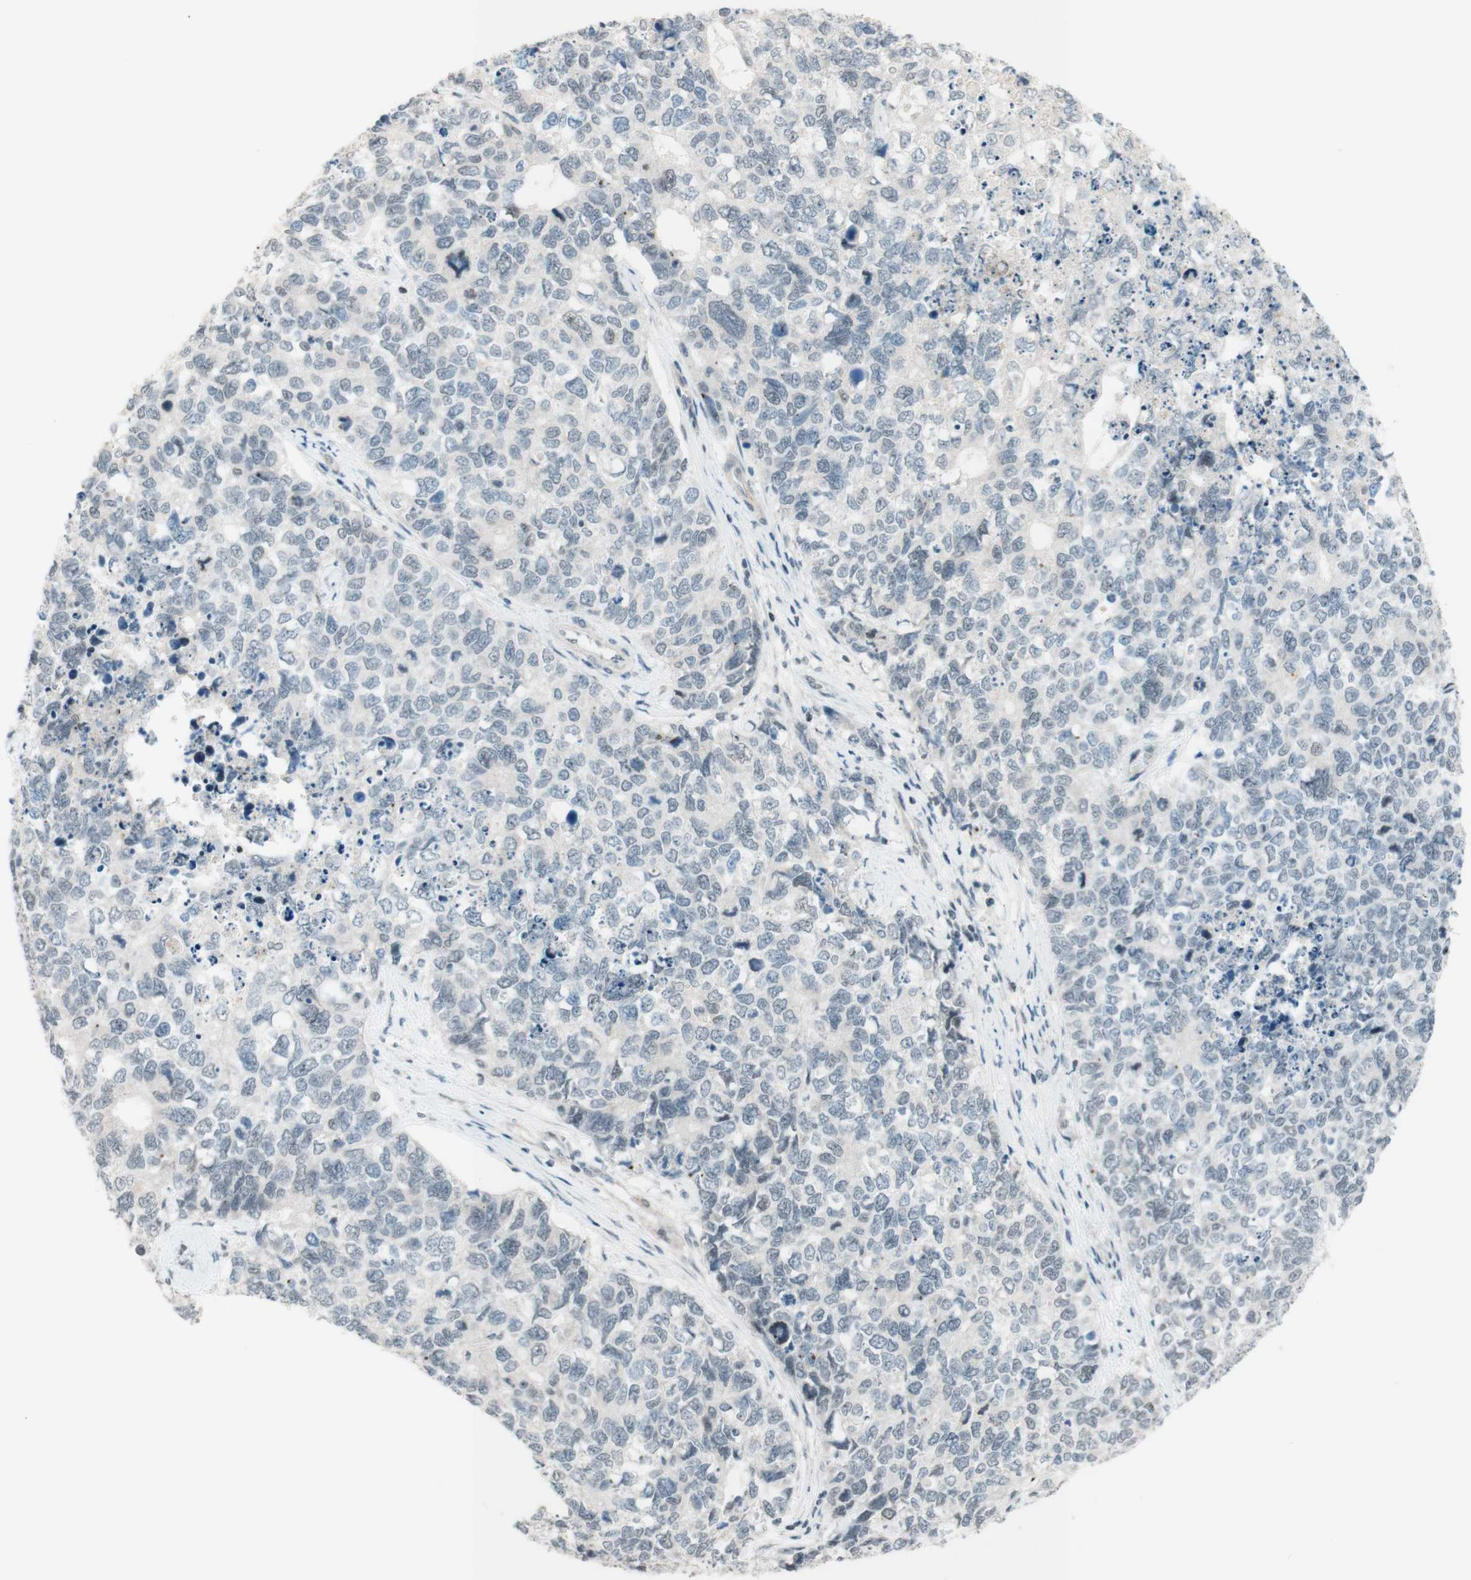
{"staining": {"intensity": "weak", "quantity": "<25%", "location": "nuclear"}, "tissue": "cervical cancer", "cell_type": "Tumor cells", "image_type": "cancer", "snomed": [{"axis": "morphology", "description": "Squamous cell carcinoma, NOS"}, {"axis": "topography", "description": "Cervix"}], "caption": "The immunohistochemistry (IHC) image has no significant staining in tumor cells of cervical cancer tissue.", "gene": "JPH1", "patient": {"sex": "female", "age": 63}}